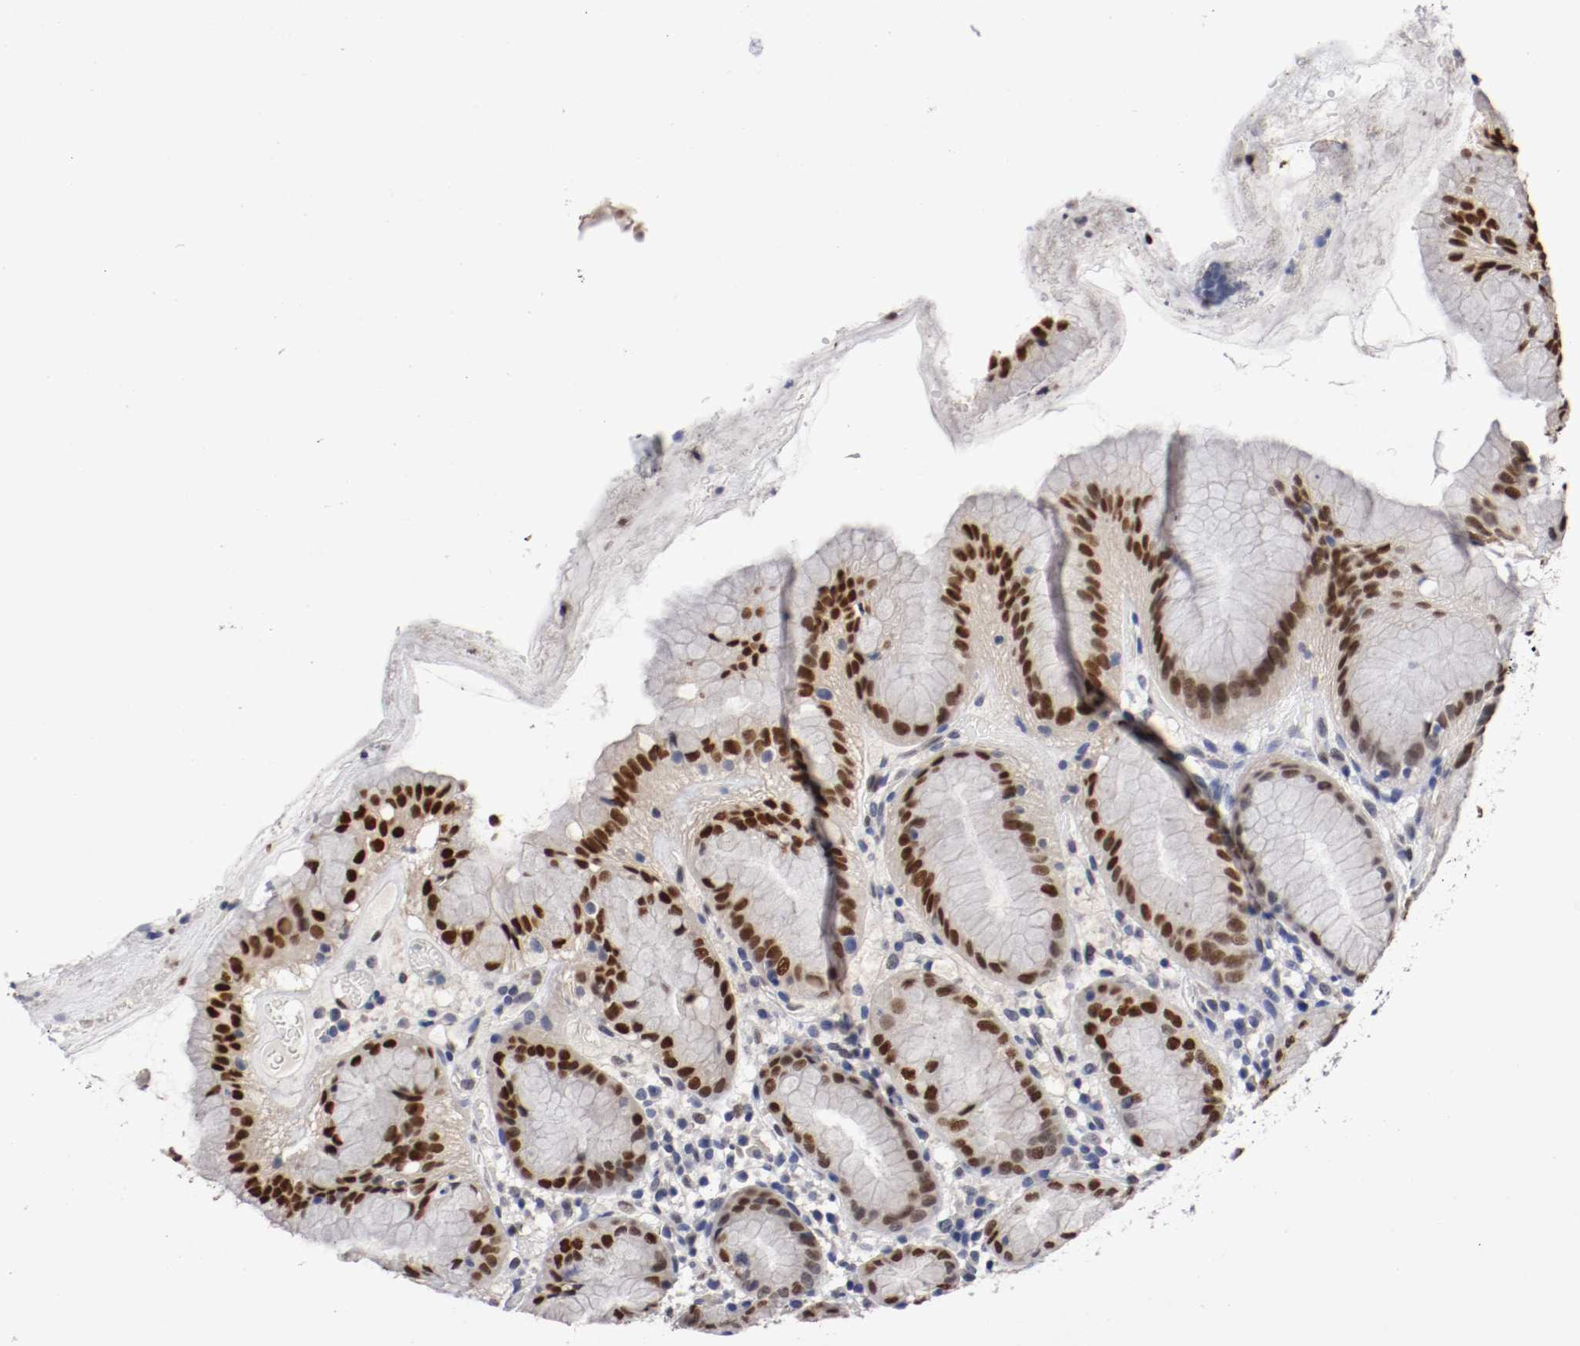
{"staining": {"intensity": "strong", "quantity": "25%-75%", "location": "nuclear"}, "tissue": "stomach", "cell_type": "Glandular cells", "image_type": "normal", "snomed": [{"axis": "morphology", "description": "Normal tissue, NOS"}, {"axis": "topography", "description": "Stomach"}, {"axis": "topography", "description": "Stomach, lower"}], "caption": "IHC photomicrograph of normal stomach stained for a protein (brown), which displays high levels of strong nuclear positivity in about 25%-75% of glandular cells.", "gene": "FOSL2", "patient": {"sex": "female", "age": 75}}